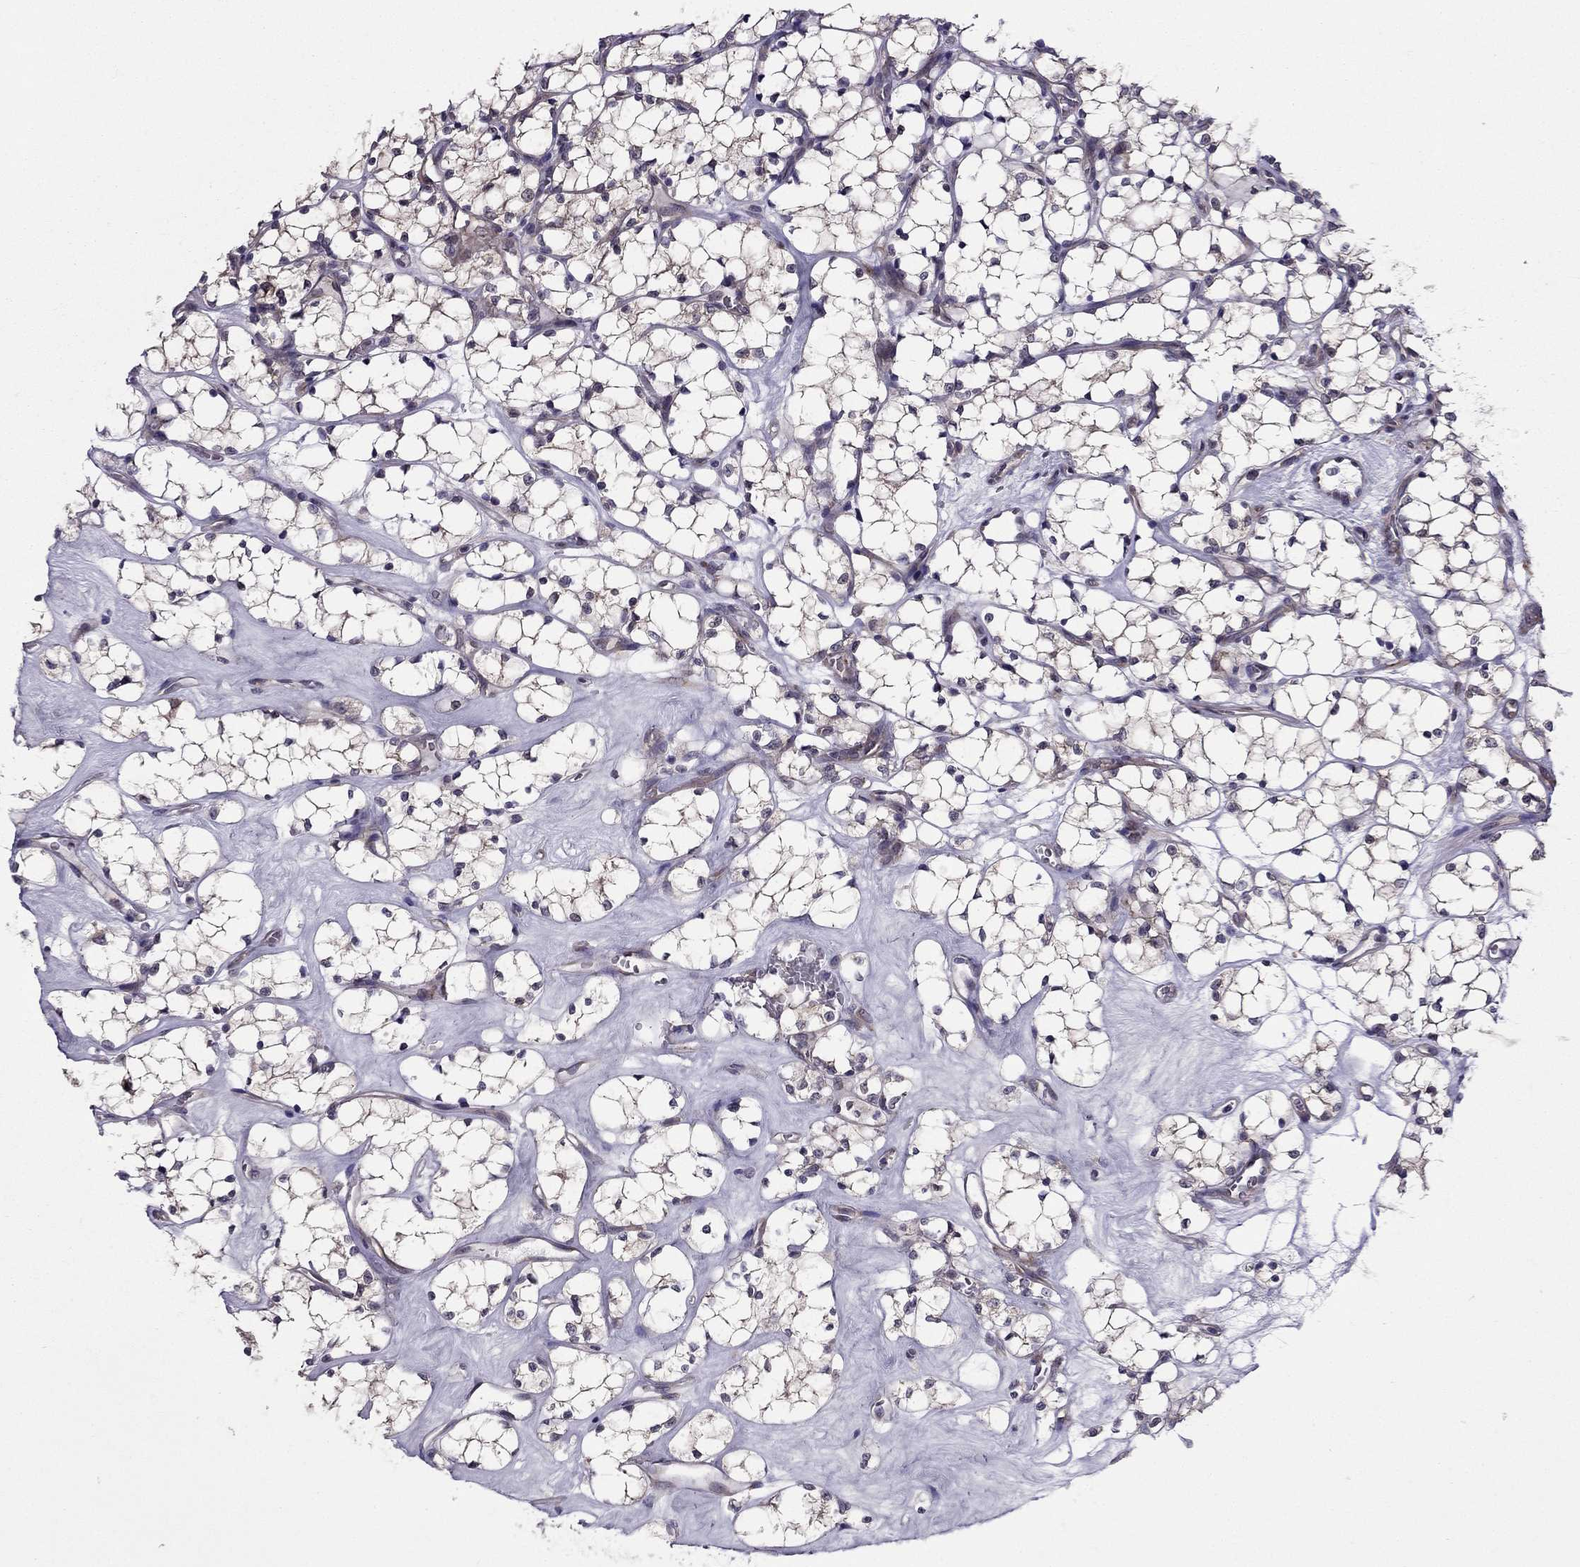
{"staining": {"intensity": "negative", "quantity": "none", "location": "none"}, "tissue": "renal cancer", "cell_type": "Tumor cells", "image_type": "cancer", "snomed": [{"axis": "morphology", "description": "Adenocarcinoma, NOS"}, {"axis": "topography", "description": "Kidney"}], "caption": "The micrograph displays no staining of tumor cells in renal cancer (adenocarcinoma).", "gene": "ARHGEF28", "patient": {"sex": "female", "age": 69}}